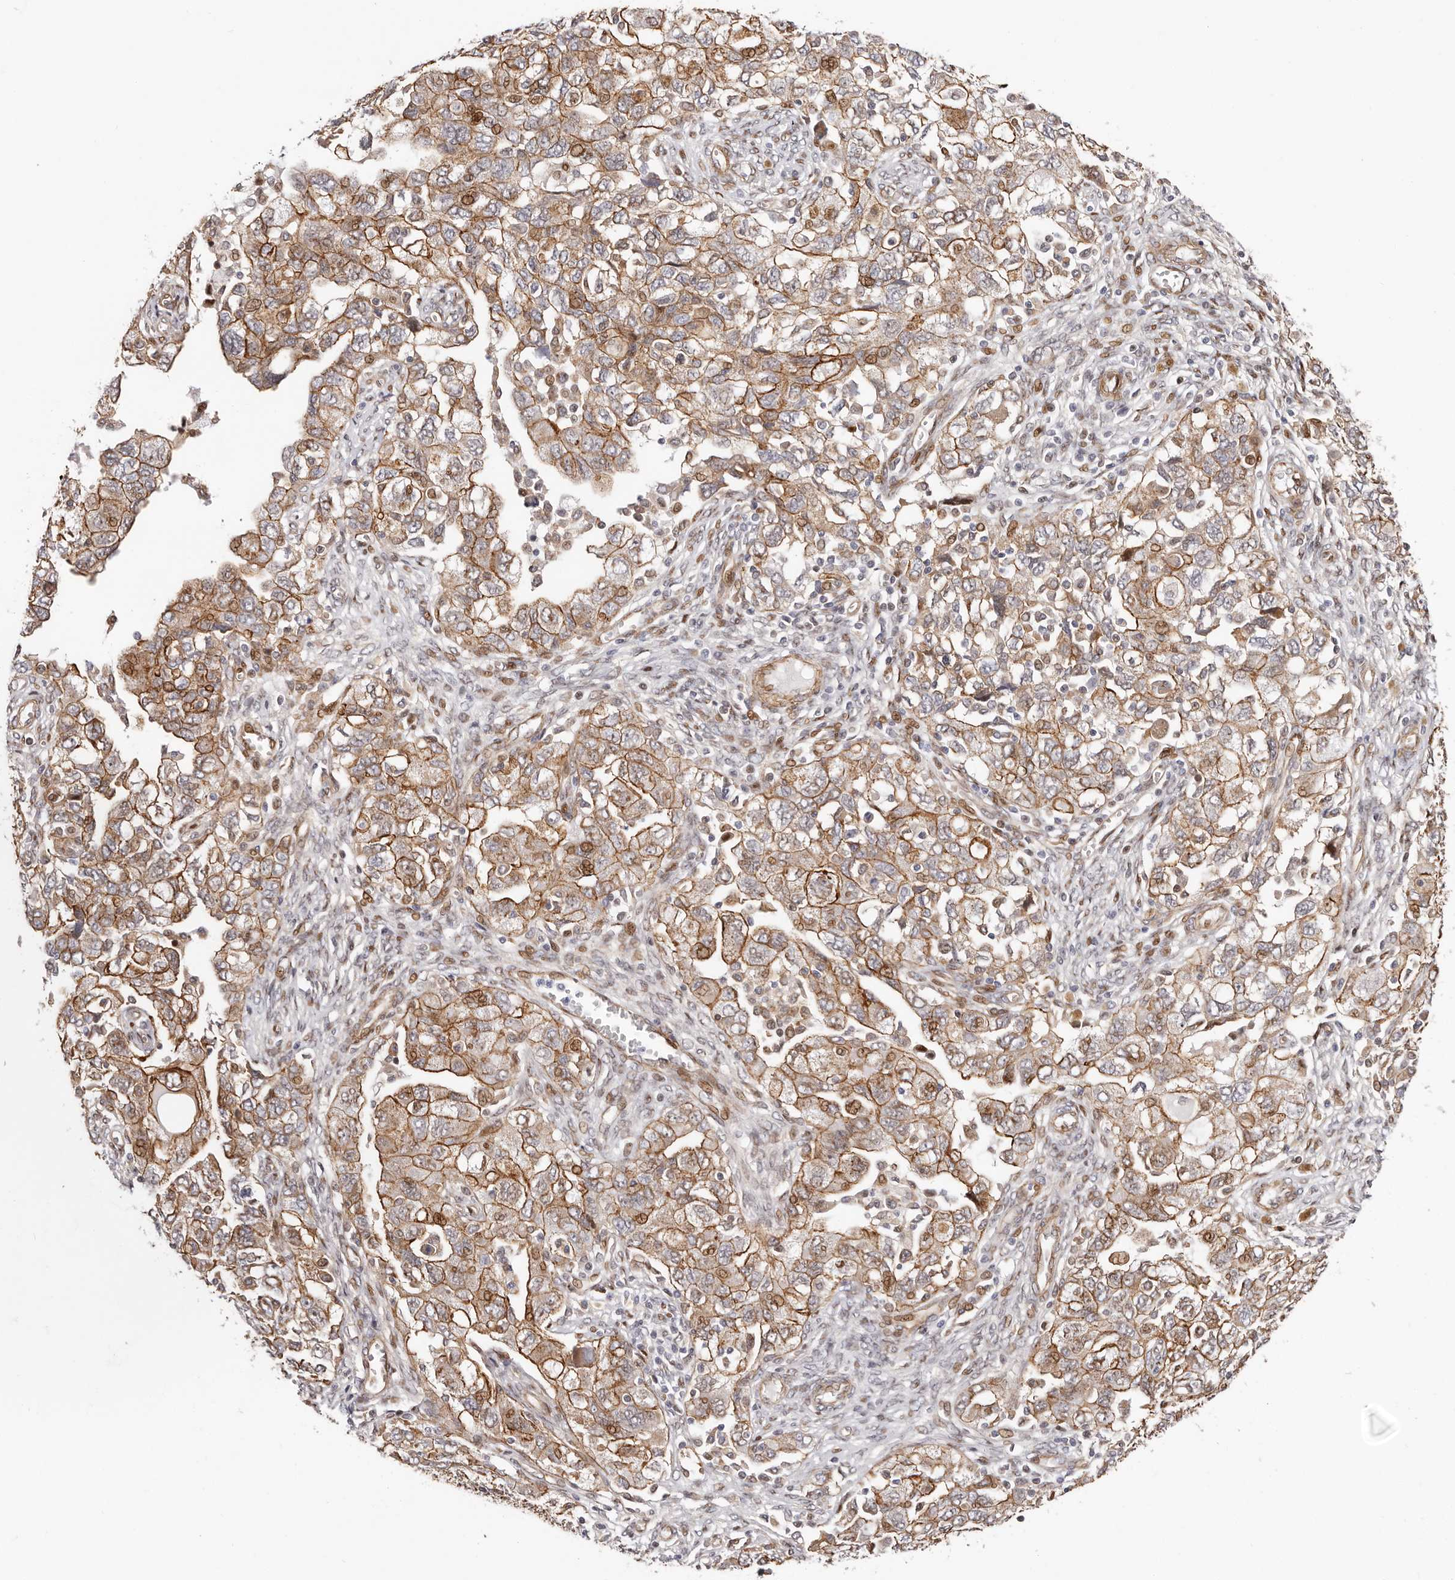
{"staining": {"intensity": "moderate", "quantity": ">75%", "location": "cytoplasmic/membranous,nuclear"}, "tissue": "ovarian cancer", "cell_type": "Tumor cells", "image_type": "cancer", "snomed": [{"axis": "morphology", "description": "Carcinoma, NOS"}, {"axis": "morphology", "description": "Cystadenocarcinoma, serous, NOS"}, {"axis": "topography", "description": "Ovary"}], "caption": "DAB (3,3'-diaminobenzidine) immunohistochemical staining of human ovarian cancer shows moderate cytoplasmic/membranous and nuclear protein staining in approximately >75% of tumor cells. (Brightfield microscopy of DAB IHC at high magnification).", "gene": "EPHX3", "patient": {"sex": "female", "age": 69}}